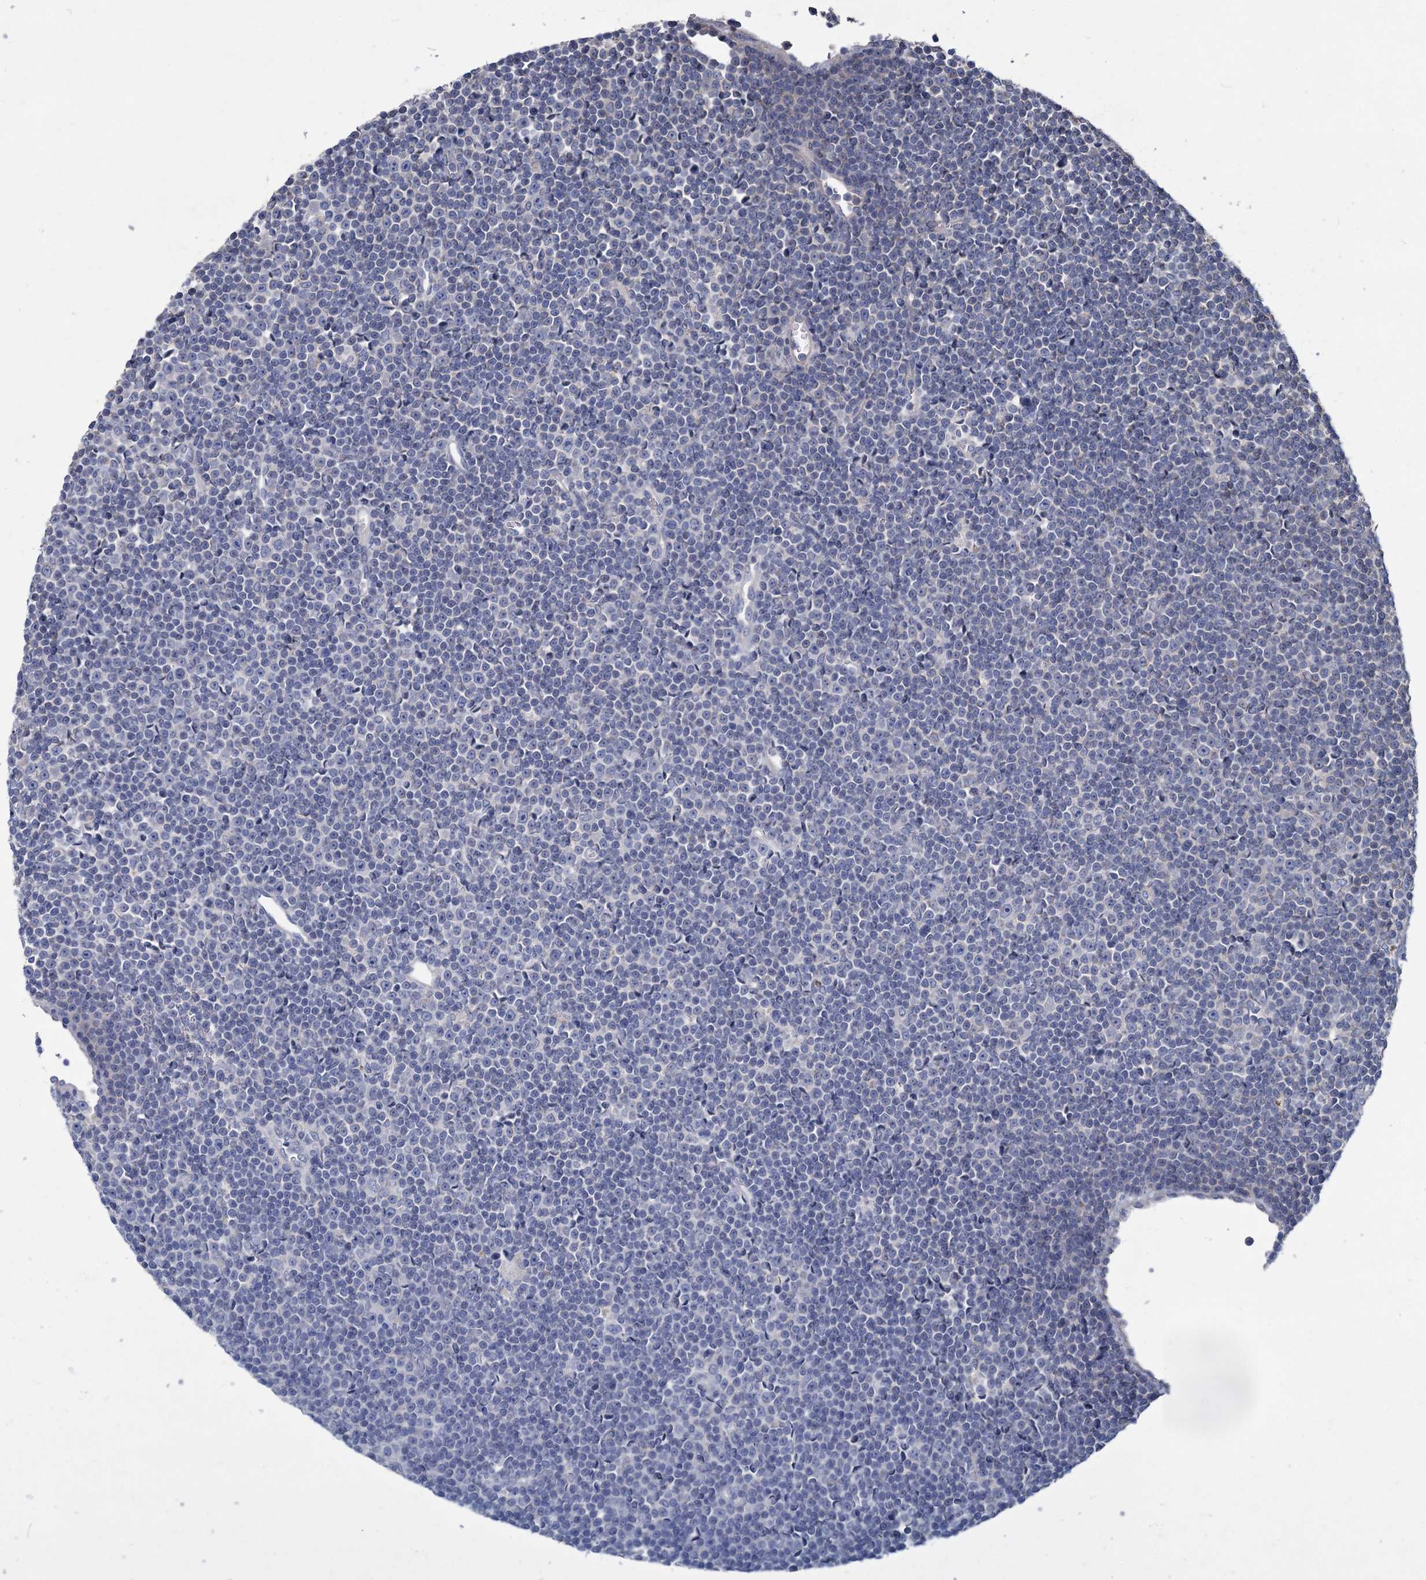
{"staining": {"intensity": "negative", "quantity": "none", "location": "none"}, "tissue": "lymphoma", "cell_type": "Tumor cells", "image_type": "cancer", "snomed": [{"axis": "morphology", "description": "Malignant lymphoma, non-Hodgkin's type, Low grade"}, {"axis": "topography", "description": "Lymph node"}], "caption": "The image displays no significant positivity in tumor cells of low-grade malignant lymphoma, non-Hodgkin's type.", "gene": "HES2", "patient": {"sex": "female", "age": 67}}